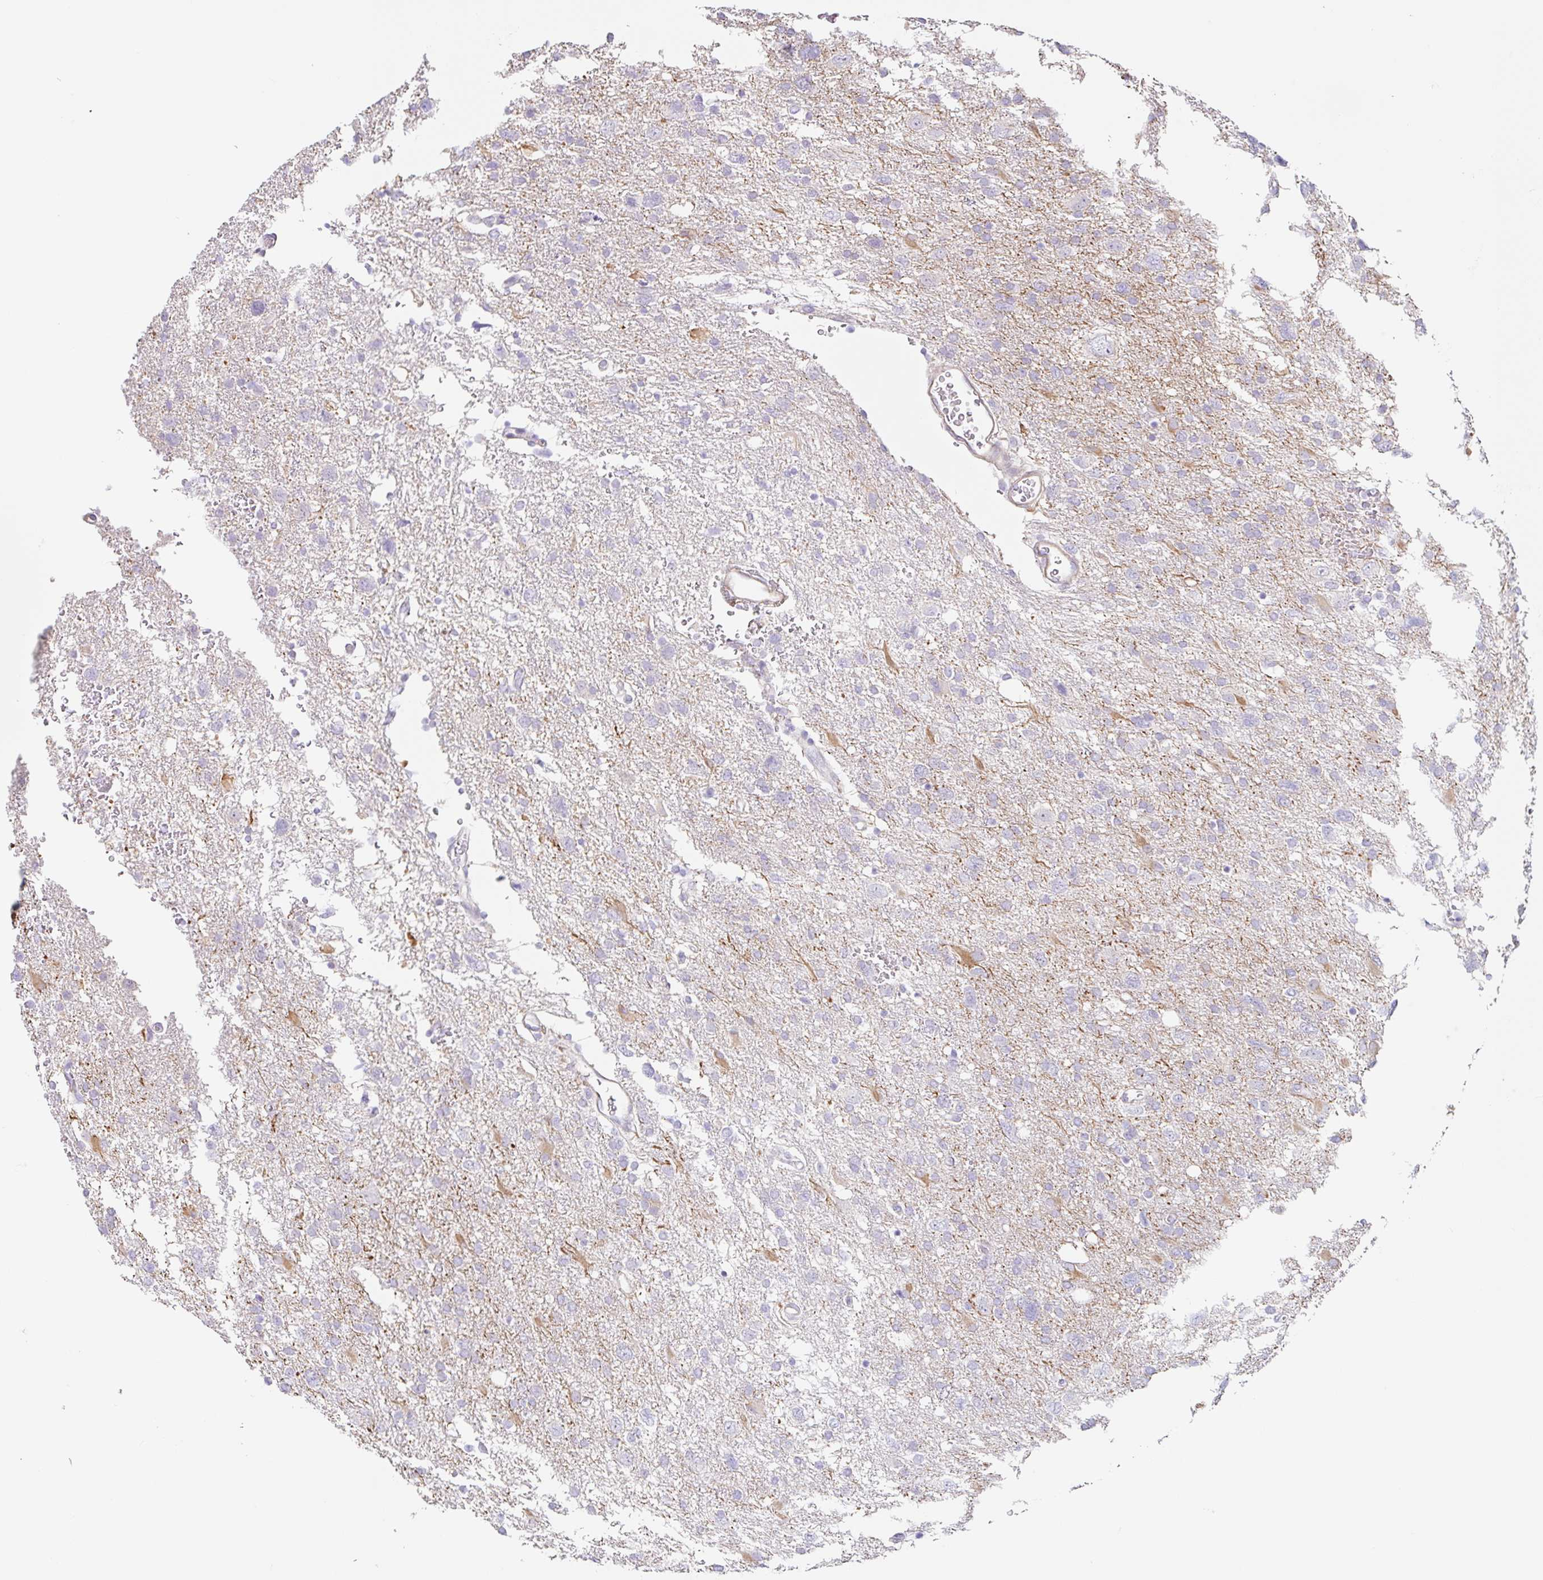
{"staining": {"intensity": "negative", "quantity": "none", "location": "none"}, "tissue": "glioma", "cell_type": "Tumor cells", "image_type": "cancer", "snomed": [{"axis": "morphology", "description": "Glioma, malignant, High grade"}, {"axis": "topography", "description": "Brain"}], "caption": "This is an IHC micrograph of human glioma. There is no staining in tumor cells.", "gene": "DCAF17", "patient": {"sex": "male", "age": 61}}